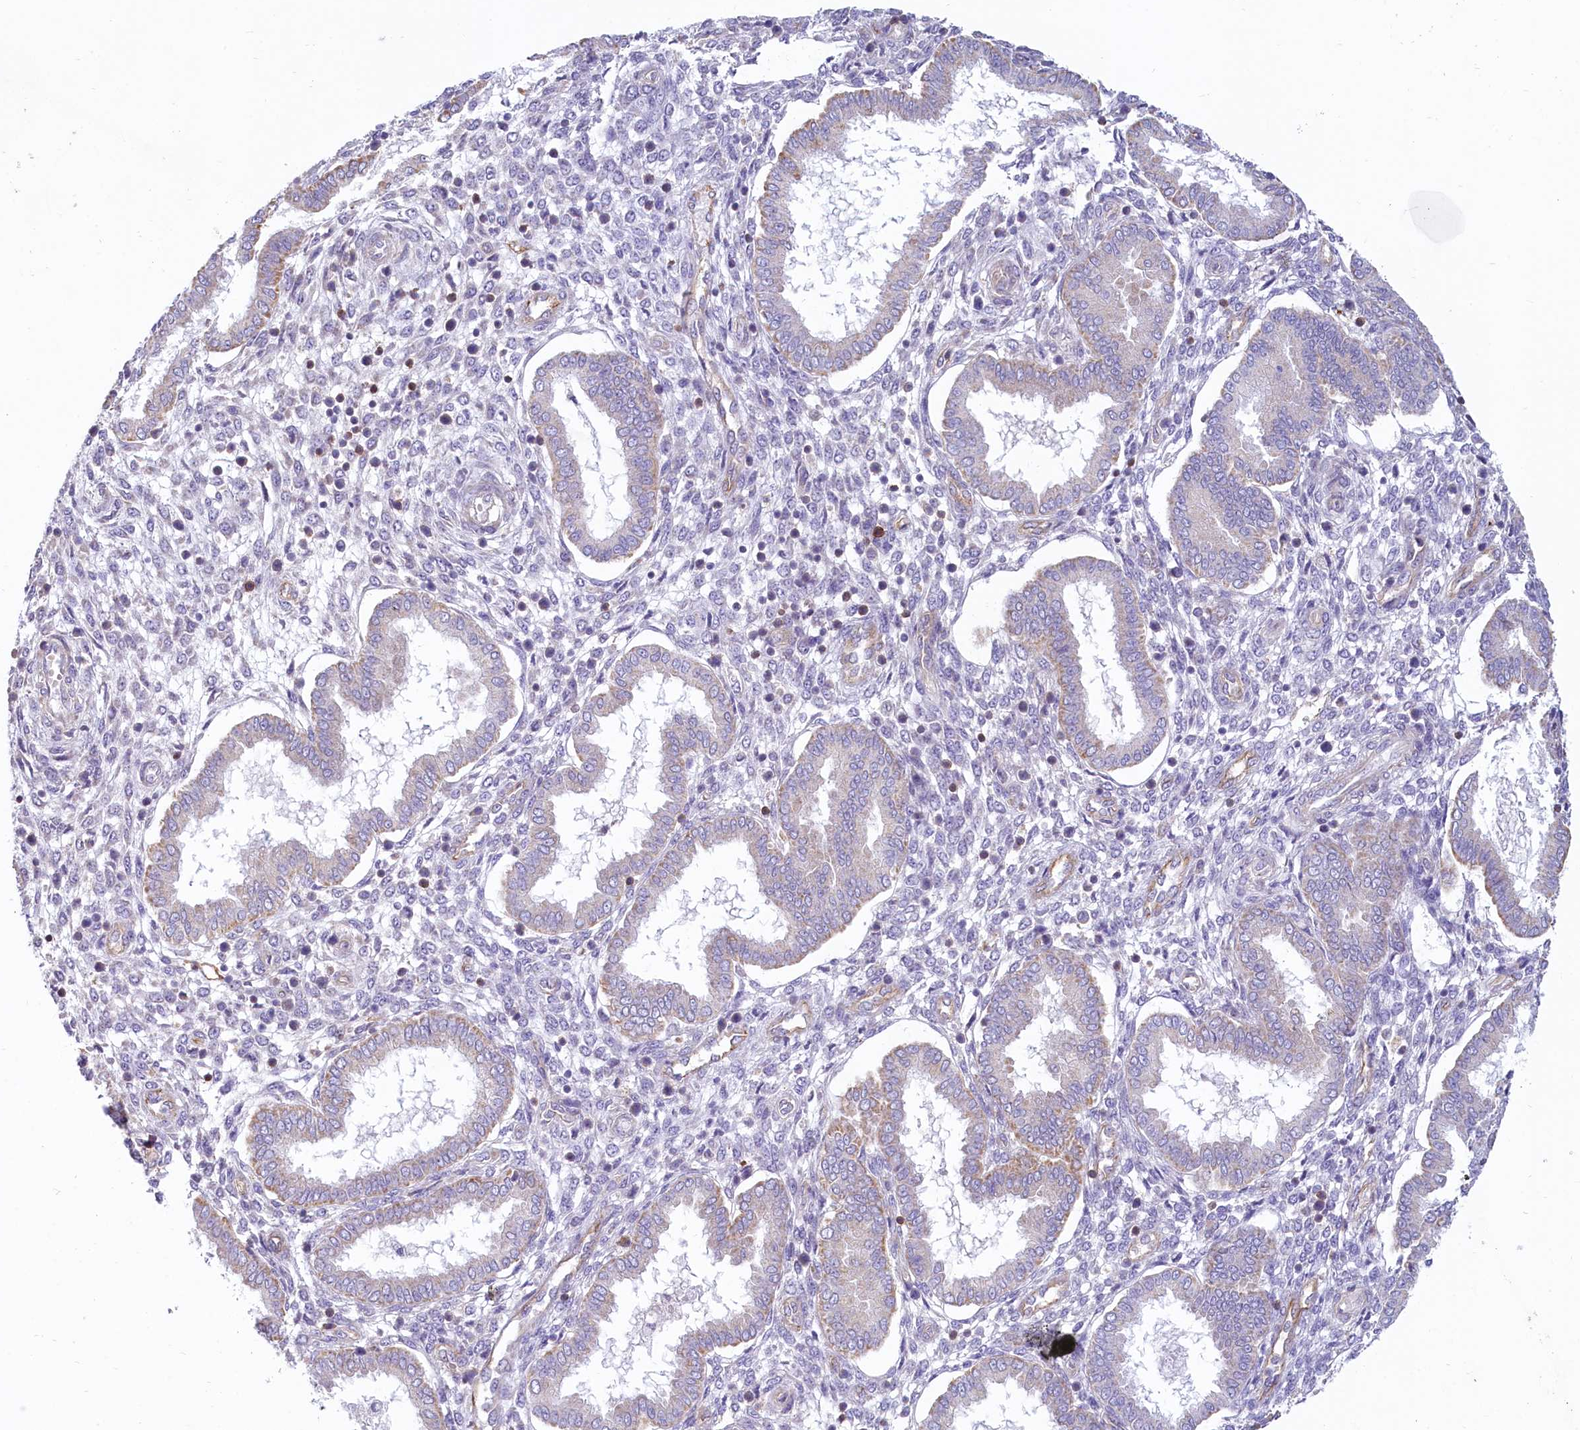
{"staining": {"intensity": "negative", "quantity": "none", "location": "none"}, "tissue": "endometrium", "cell_type": "Cells in endometrial stroma", "image_type": "normal", "snomed": [{"axis": "morphology", "description": "Normal tissue, NOS"}, {"axis": "topography", "description": "Endometrium"}], "caption": "Immunohistochemistry of normal endometrium displays no expression in cells in endometrial stroma. (Stains: DAB (3,3'-diaminobenzidine) immunohistochemistry (IHC) with hematoxylin counter stain, Microscopy: brightfield microscopy at high magnification).", "gene": "LMOD3", "patient": {"sex": "female", "age": 24}}